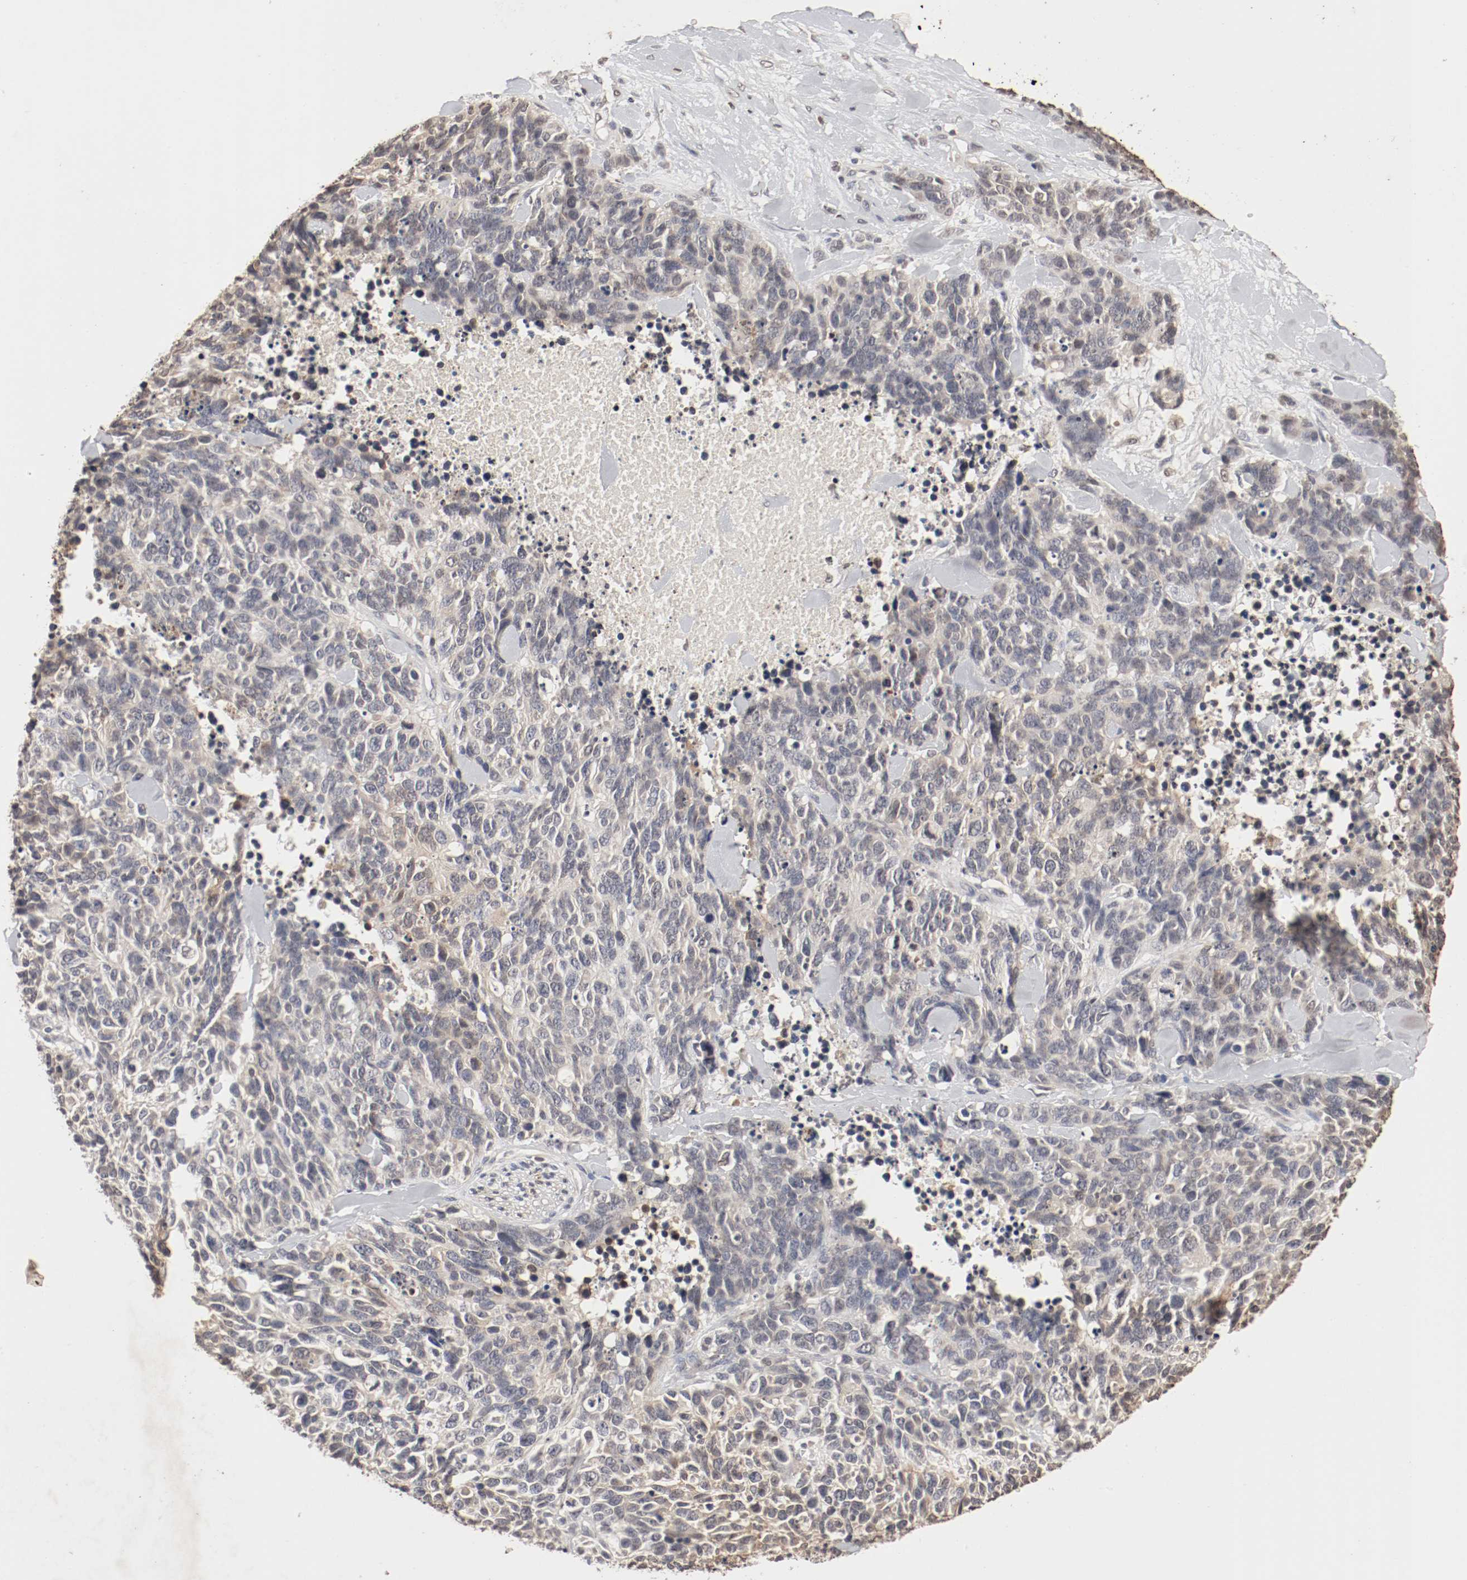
{"staining": {"intensity": "weak", "quantity": "25%-75%", "location": "cytoplasmic/membranous,nuclear"}, "tissue": "lung cancer", "cell_type": "Tumor cells", "image_type": "cancer", "snomed": [{"axis": "morphology", "description": "Neoplasm, malignant, NOS"}, {"axis": "topography", "description": "Lung"}], "caption": "About 25%-75% of tumor cells in lung malignant neoplasm demonstrate weak cytoplasmic/membranous and nuclear protein staining as visualized by brown immunohistochemical staining.", "gene": "WASL", "patient": {"sex": "female", "age": 58}}